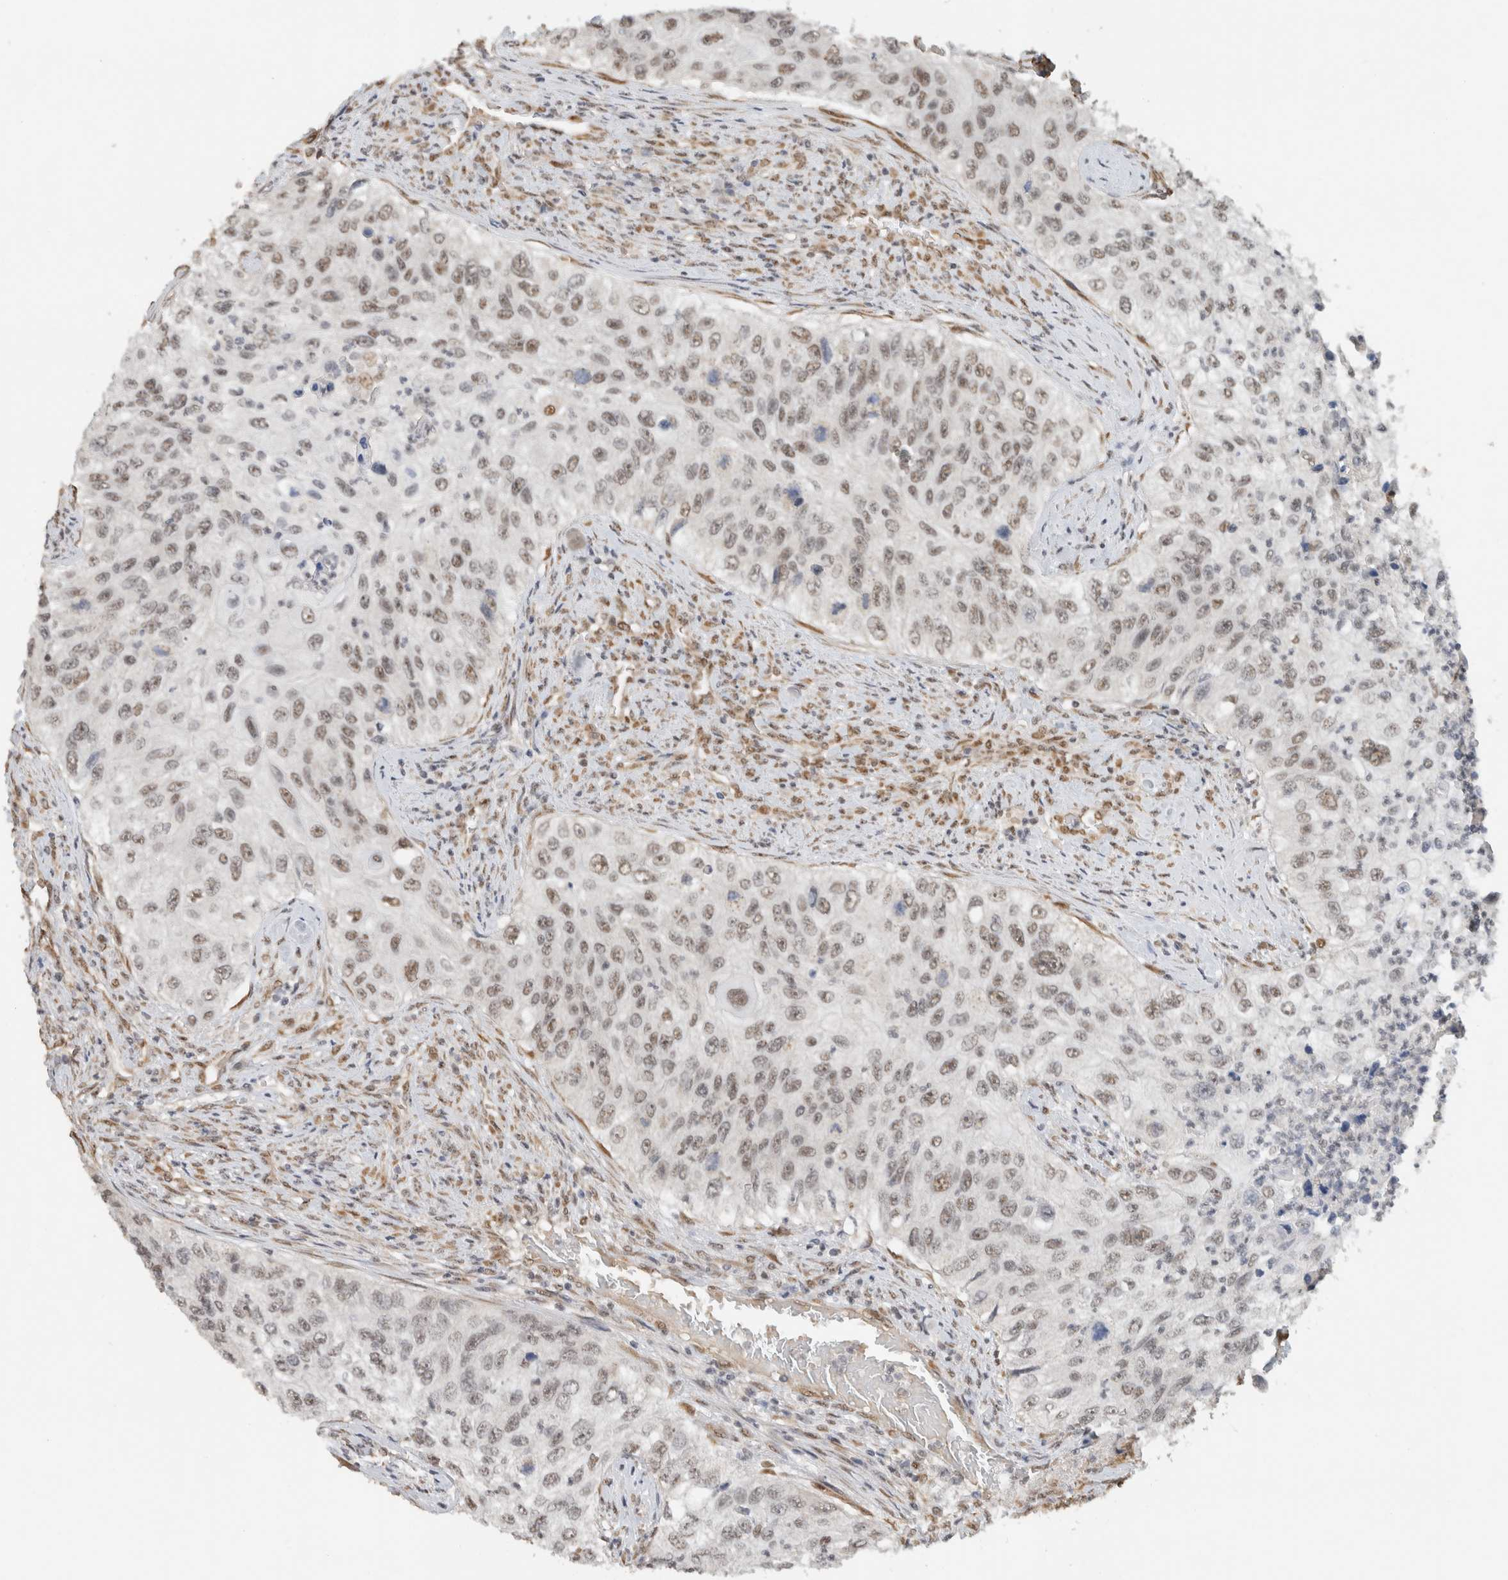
{"staining": {"intensity": "moderate", "quantity": ">75%", "location": "nuclear"}, "tissue": "urothelial cancer", "cell_type": "Tumor cells", "image_type": "cancer", "snomed": [{"axis": "morphology", "description": "Urothelial carcinoma, High grade"}, {"axis": "topography", "description": "Urinary bladder"}], "caption": "Moderate nuclear positivity for a protein is present in about >75% of tumor cells of urothelial cancer using immunohistochemistry.", "gene": "DDX42", "patient": {"sex": "female", "age": 60}}